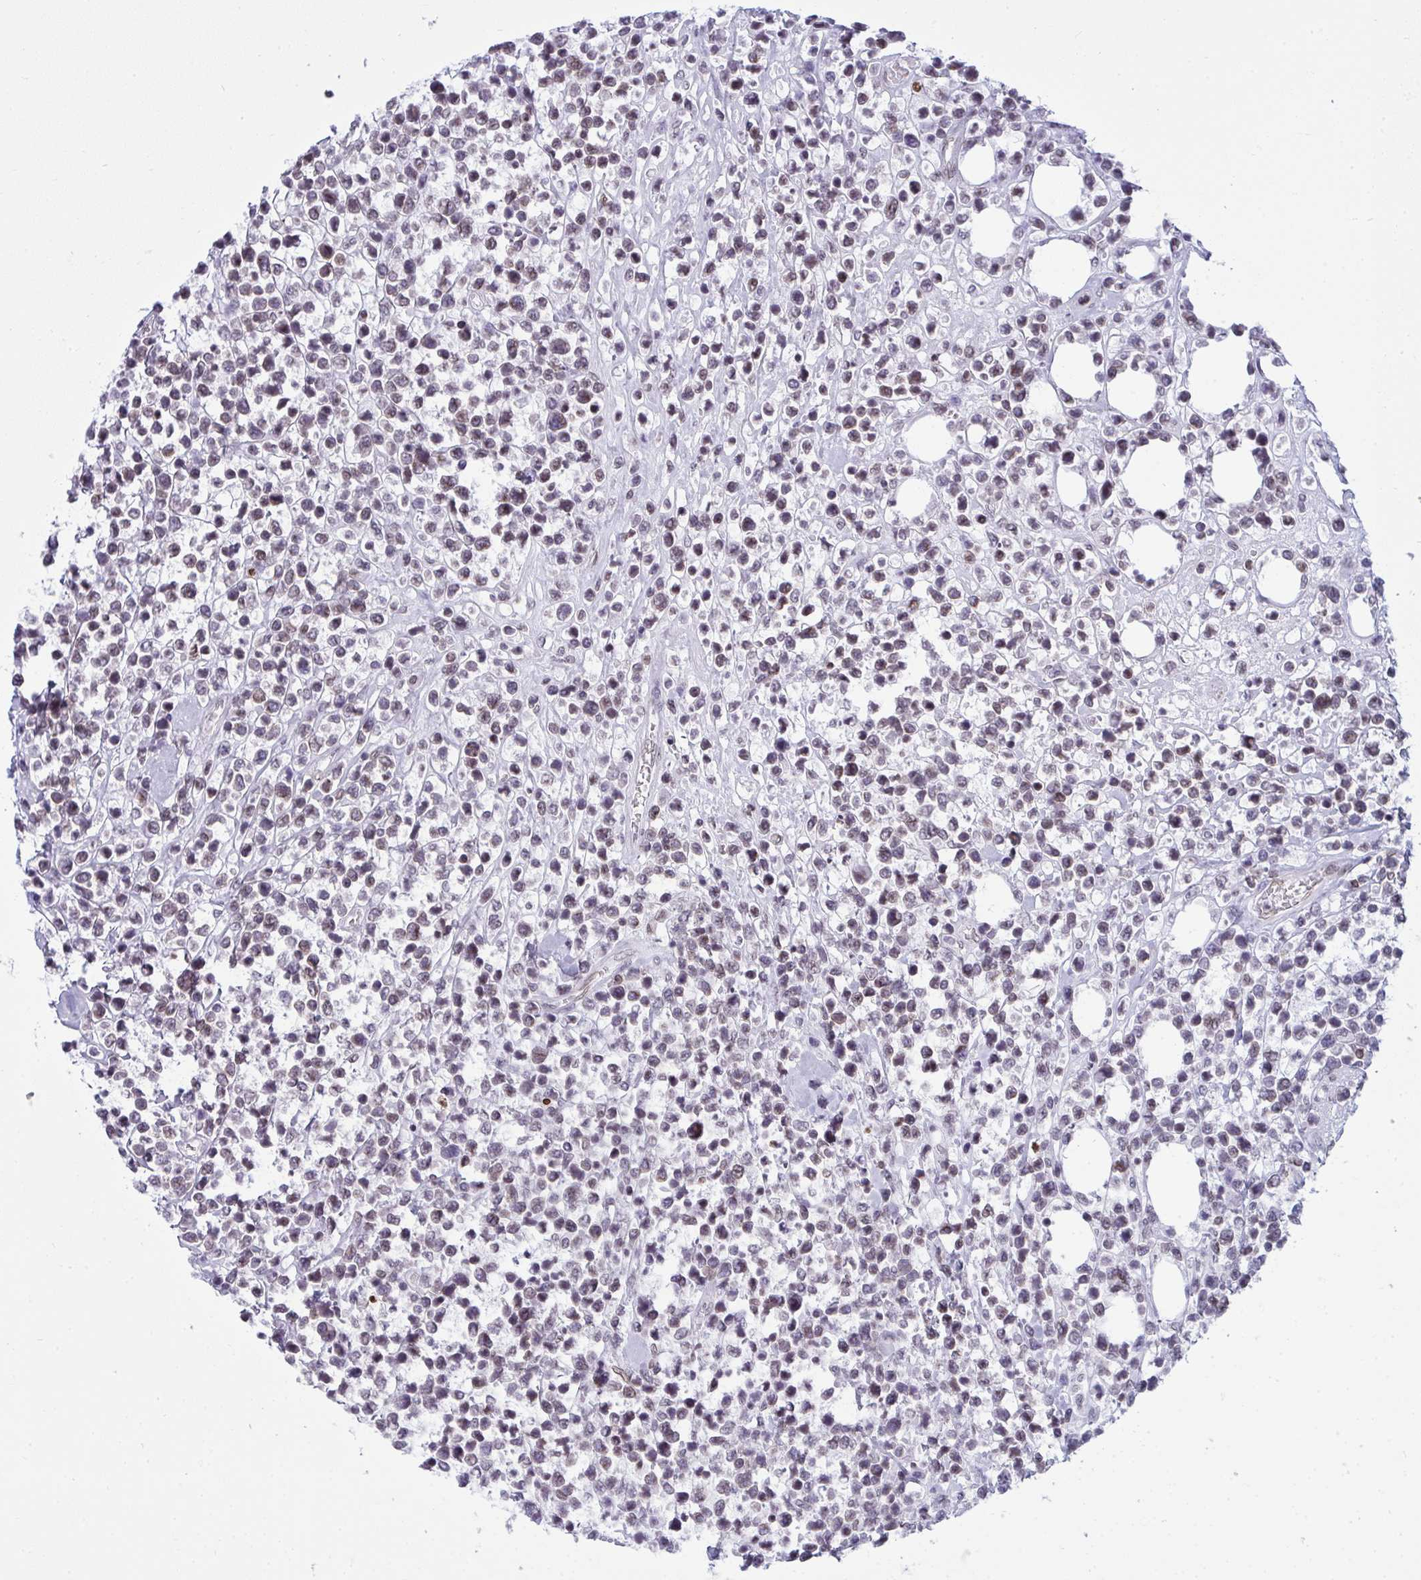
{"staining": {"intensity": "negative", "quantity": "none", "location": "none"}, "tissue": "lymphoma", "cell_type": "Tumor cells", "image_type": "cancer", "snomed": [{"axis": "morphology", "description": "Malignant lymphoma, non-Hodgkin's type, Low grade"}, {"axis": "topography", "description": "Lymph node"}], "caption": "The histopathology image displays no staining of tumor cells in lymphoma.", "gene": "LMNB2", "patient": {"sex": "male", "age": 60}}